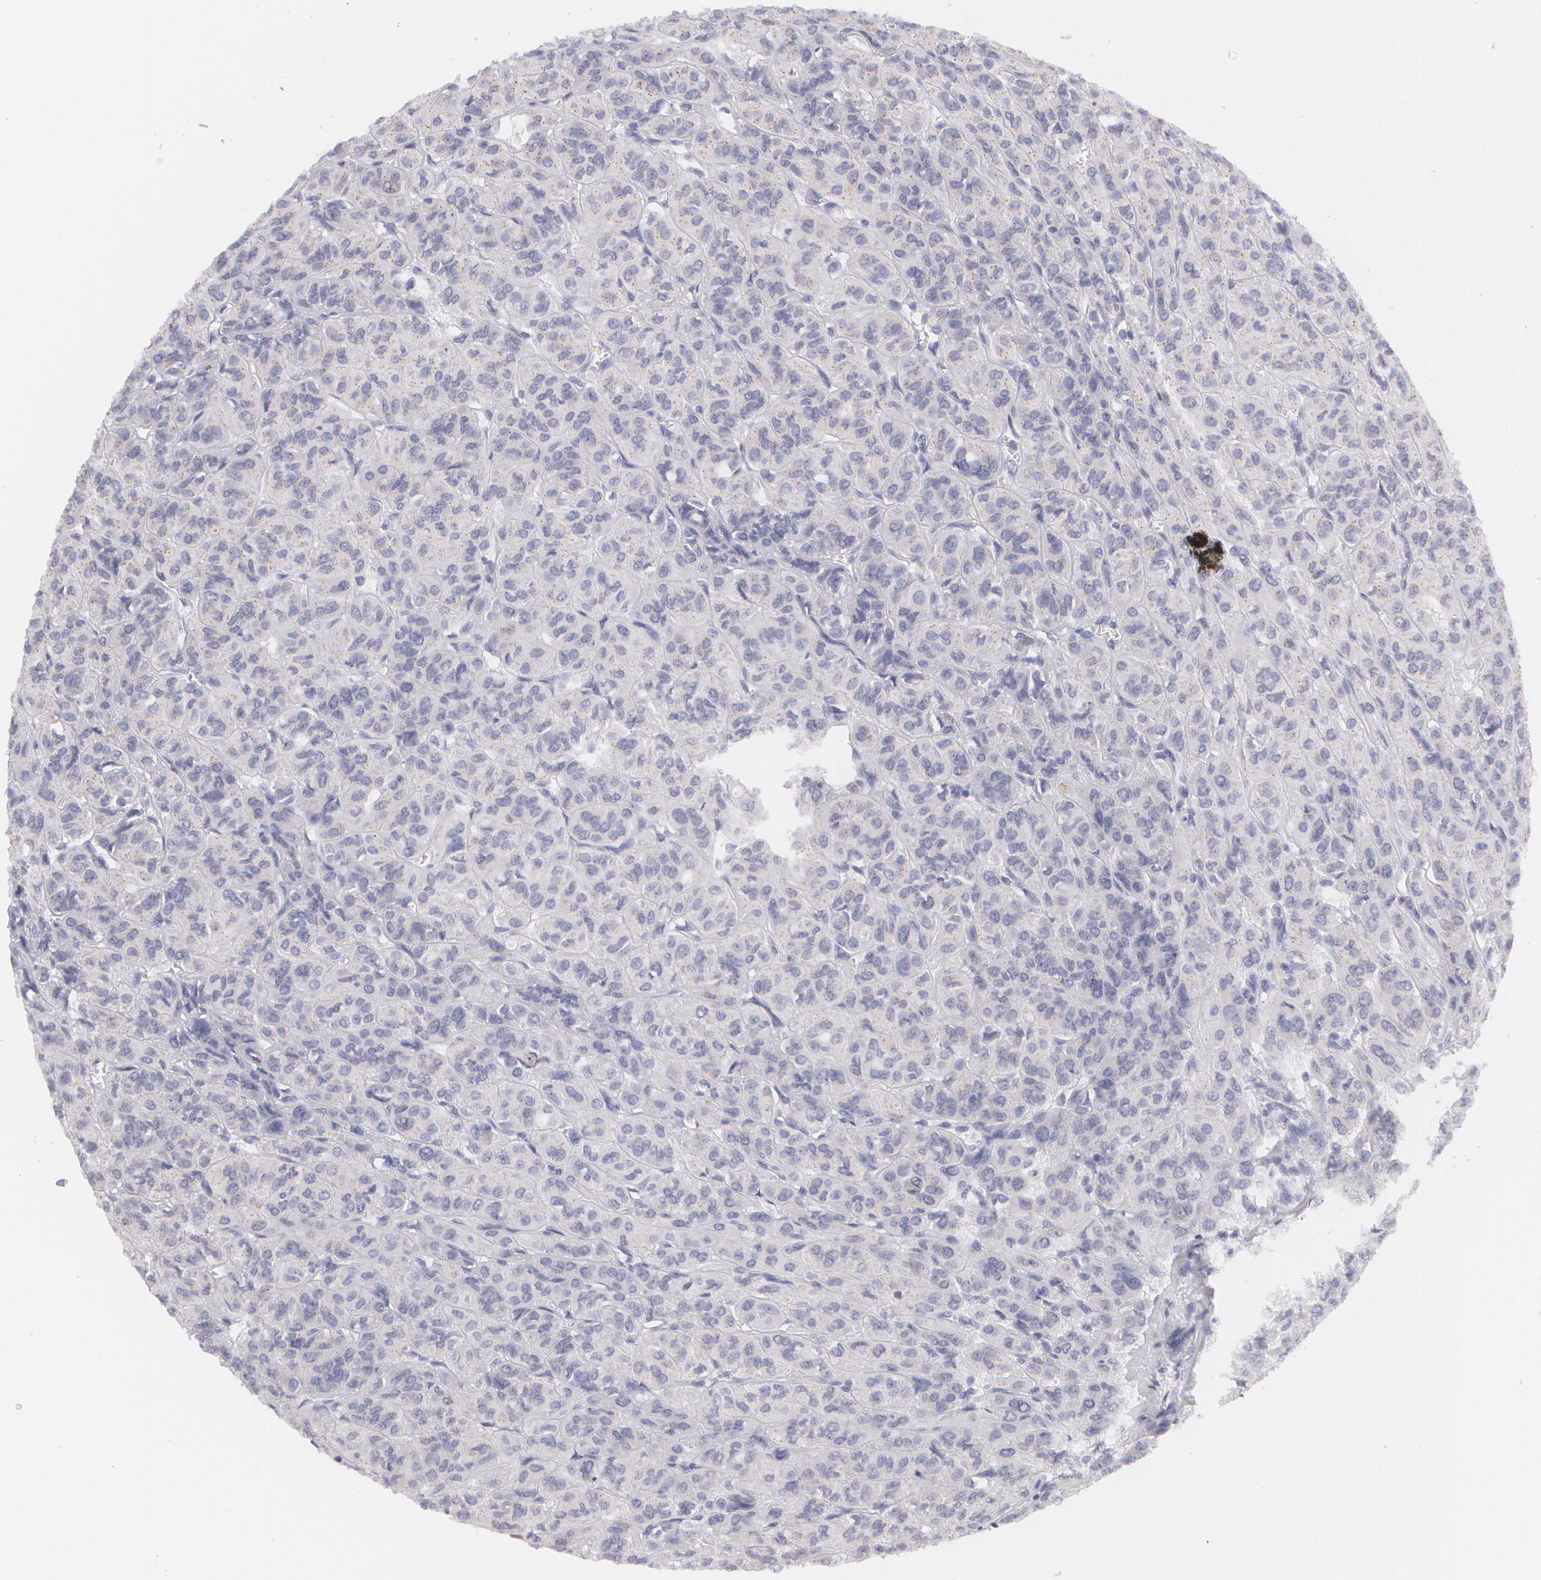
{"staining": {"intensity": "weak", "quantity": ">75%", "location": "cytoplasmic/membranous"}, "tissue": "thyroid cancer", "cell_type": "Tumor cells", "image_type": "cancer", "snomed": [{"axis": "morphology", "description": "Follicular adenoma carcinoma, NOS"}, {"axis": "topography", "description": "Thyroid gland"}], "caption": "IHC (DAB) staining of human thyroid cancer (follicular adenoma carcinoma) exhibits weak cytoplasmic/membranous protein staining in approximately >75% of tumor cells.", "gene": "MBNL3", "patient": {"sex": "female", "age": 71}}